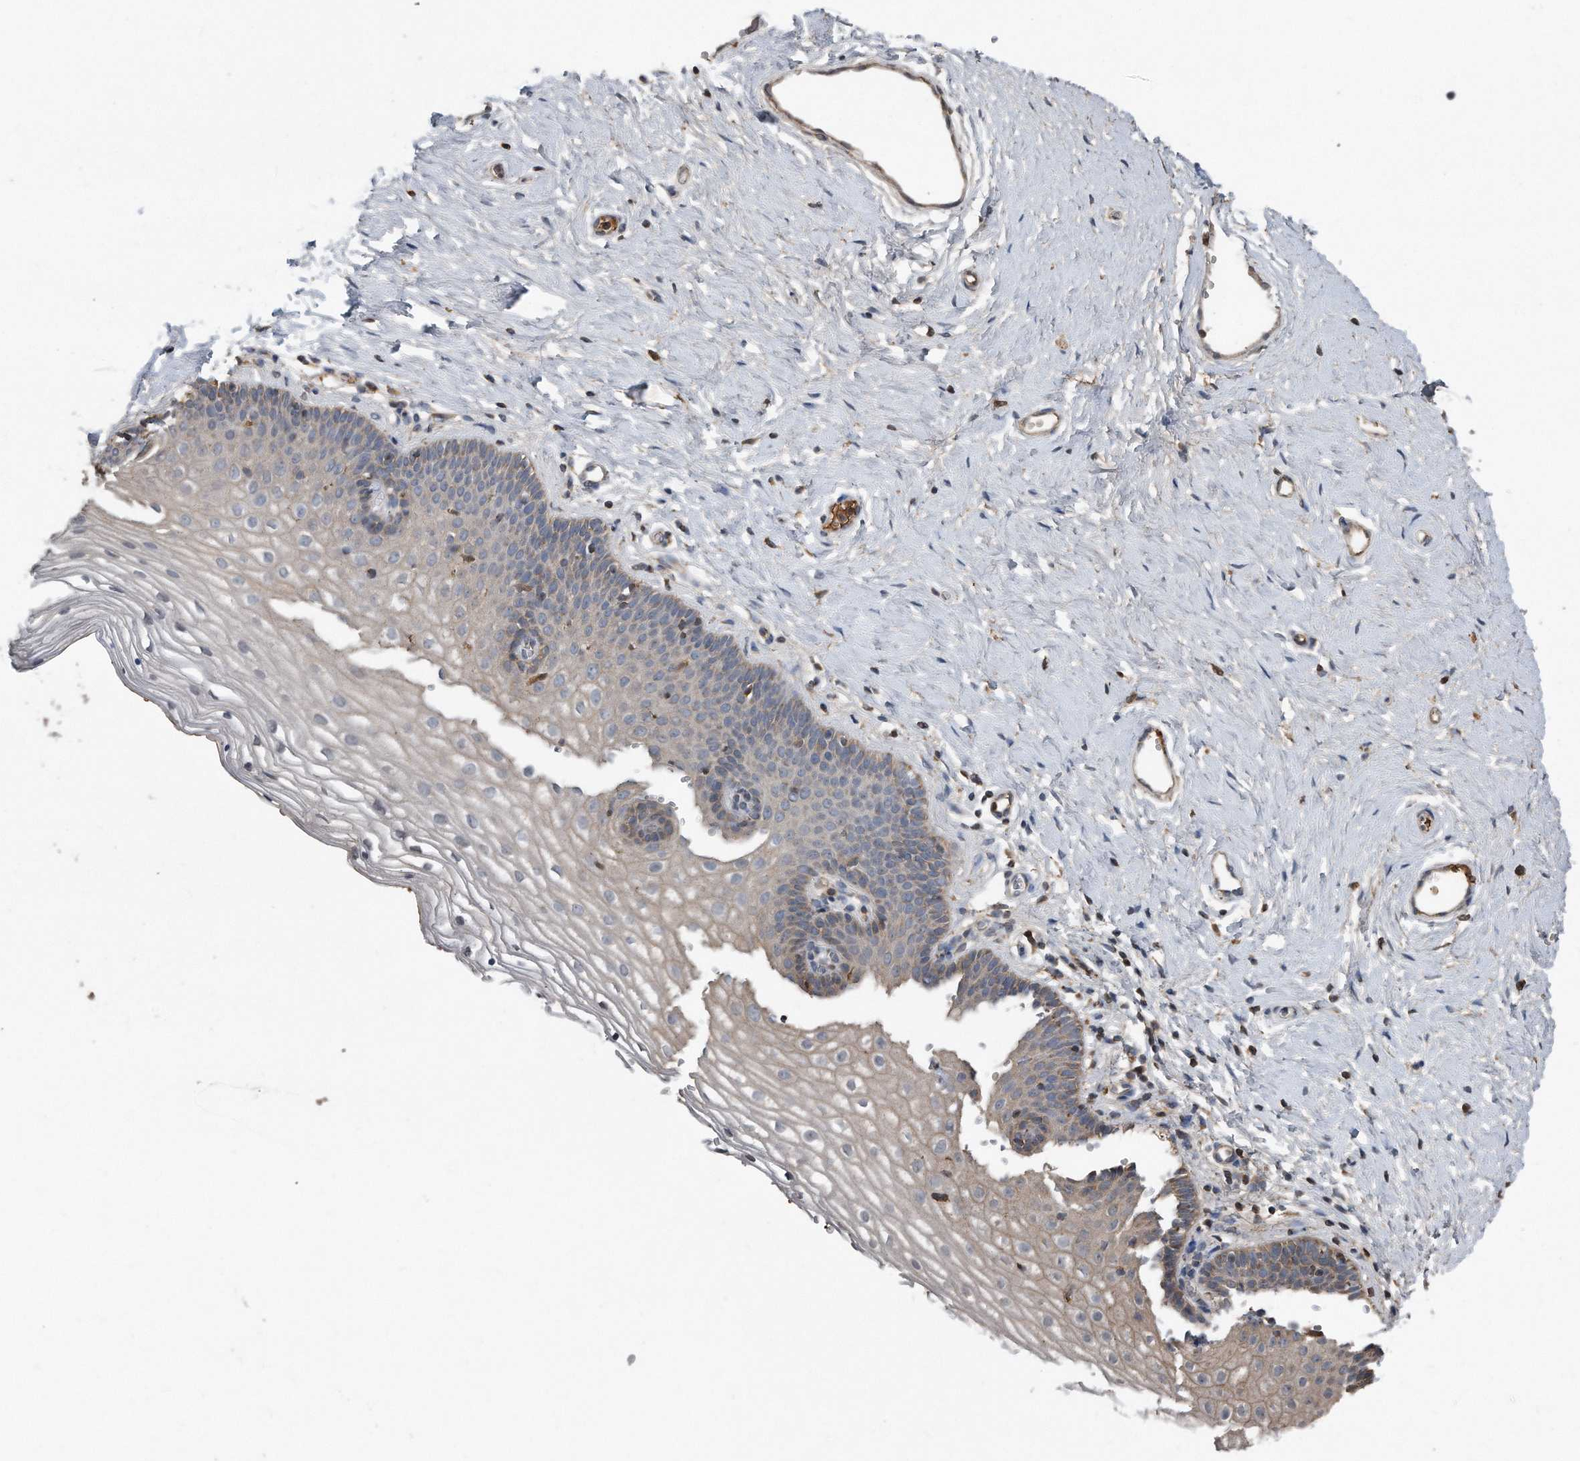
{"staining": {"intensity": "weak", "quantity": "<25%", "location": "cytoplasmic/membranous"}, "tissue": "vagina", "cell_type": "Squamous epithelial cells", "image_type": "normal", "snomed": [{"axis": "morphology", "description": "Normal tissue, NOS"}, {"axis": "topography", "description": "Vagina"}], "caption": "High power microscopy image of an IHC micrograph of unremarkable vagina, revealing no significant staining in squamous epithelial cells.", "gene": "SDHA", "patient": {"sex": "female", "age": 32}}